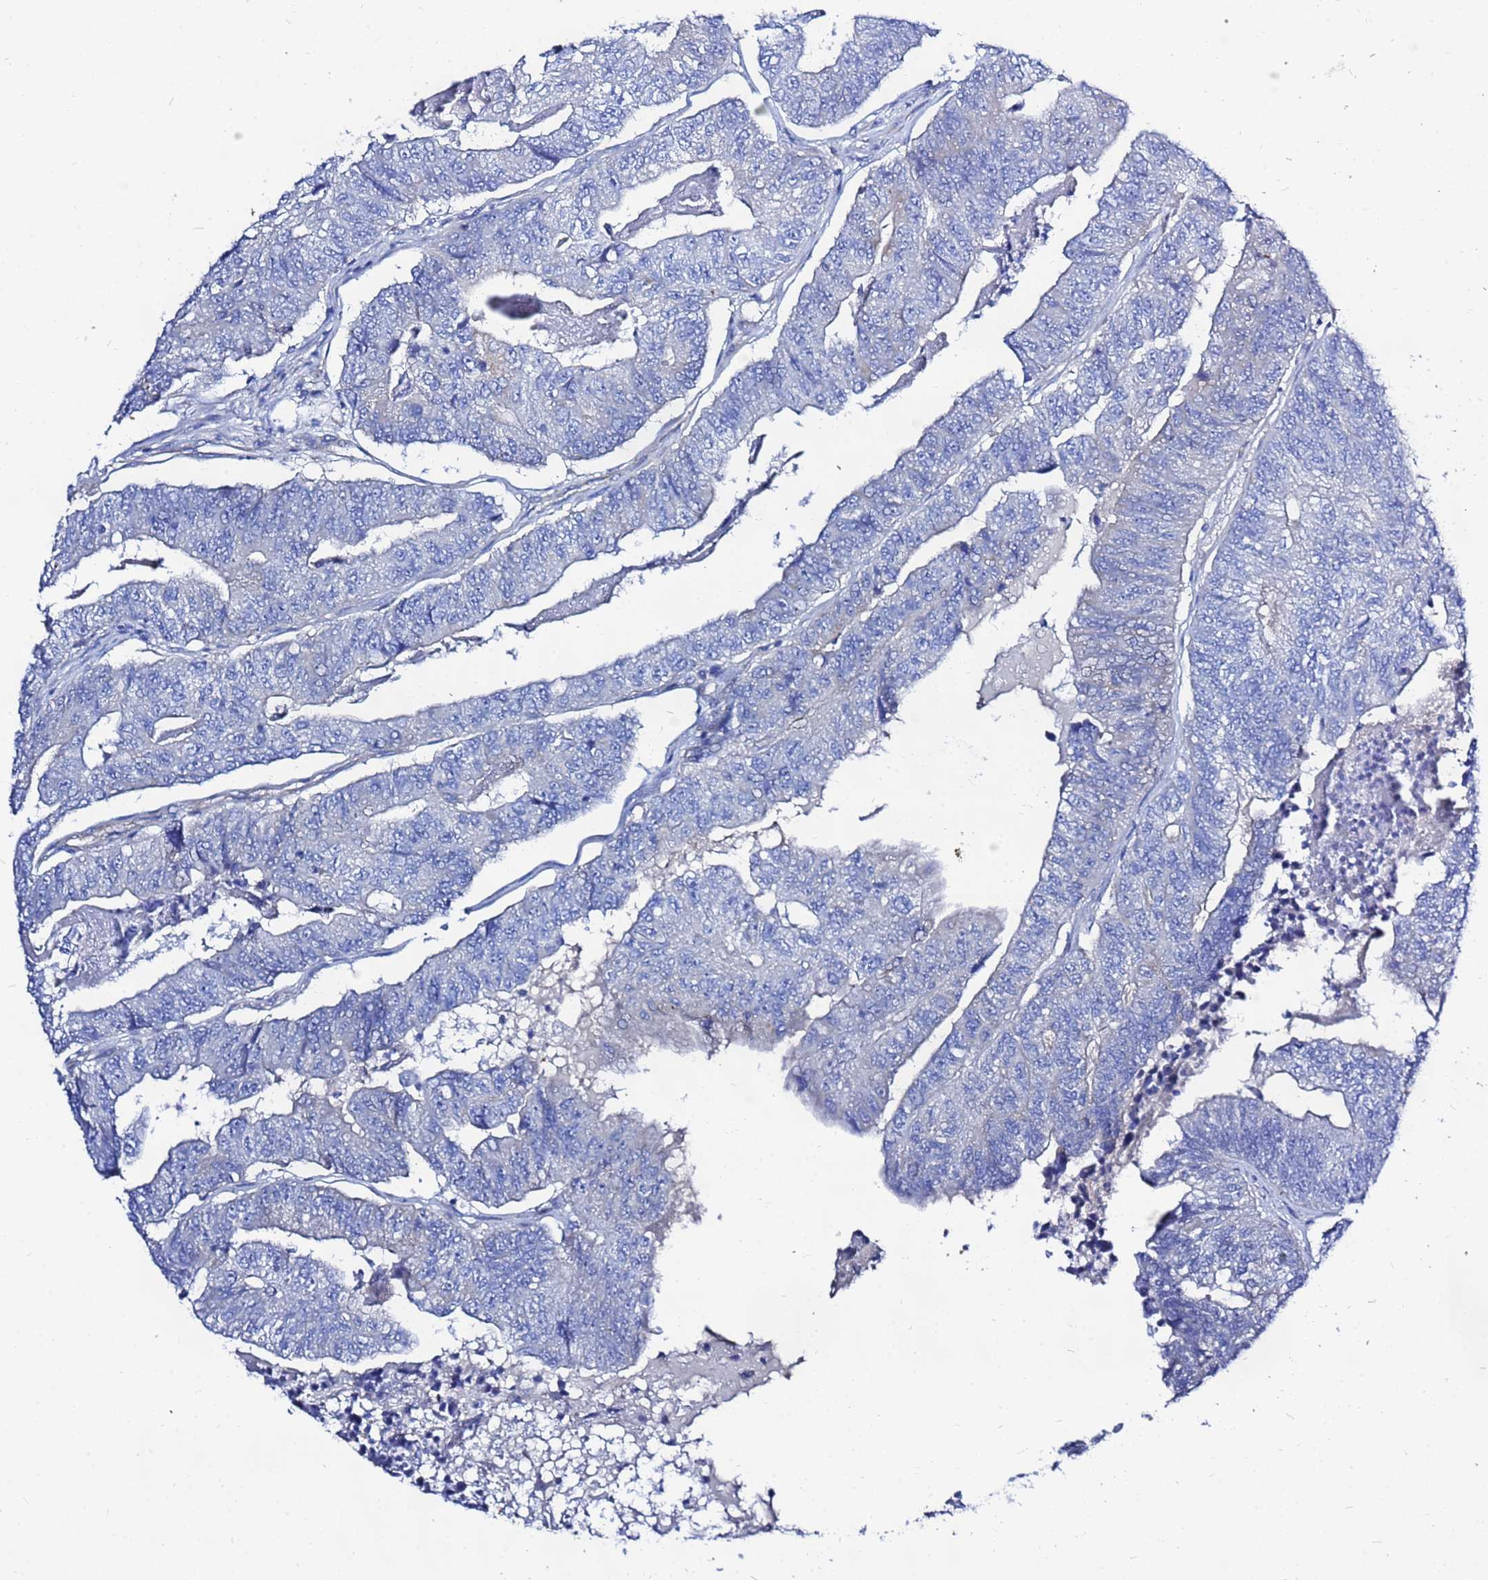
{"staining": {"intensity": "negative", "quantity": "none", "location": "none"}, "tissue": "colorectal cancer", "cell_type": "Tumor cells", "image_type": "cancer", "snomed": [{"axis": "morphology", "description": "Adenocarcinoma, NOS"}, {"axis": "topography", "description": "Colon"}], "caption": "This is a image of immunohistochemistry (IHC) staining of colorectal adenocarcinoma, which shows no expression in tumor cells. The staining was performed using DAB to visualize the protein expression in brown, while the nuclei were stained in blue with hematoxylin (Magnification: 20x).", "gene": "FAHD2A", "patient": {"sex": "female", "age": 67}}